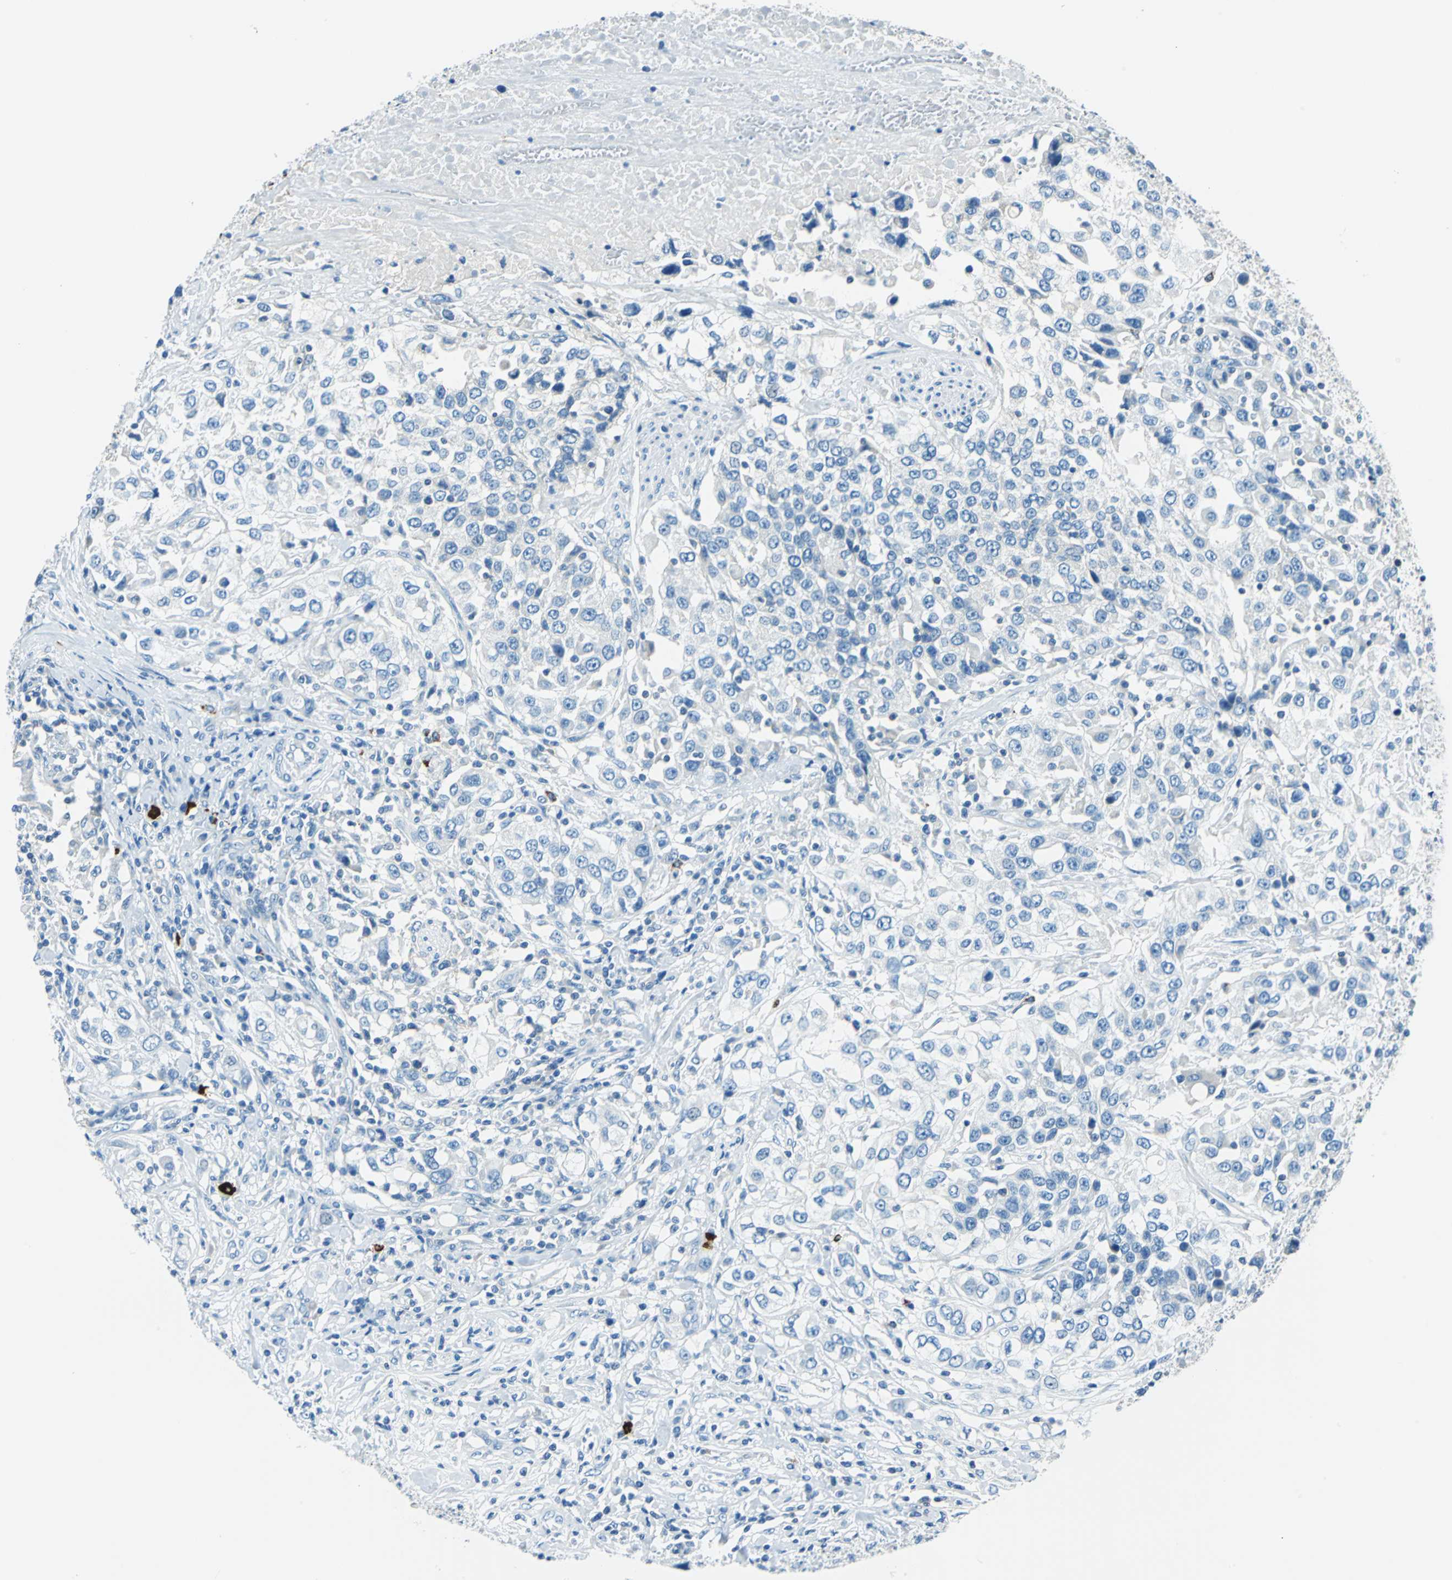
{"staining": {"intensity": "negative", "quantity": "none", "location": "none"}, "tissue": "urothelial cancer", "cell_type": "Tumor cells", "image_type": "cancer", "snomed": [{"axis": "morphology", "description": "Urothelial carcinoma, High grade"}, {"axis": "topography", "description": "Urinary bladder"}], "caption": "Immunohistochemistry photomicrograph of human high-grade urothelial carcinoma stained for a protein (brown), which reveals no staining in tumor cells. Nuclei are stained in blue.", "gene": "CPA3", "patient": {"sex": "female", "age": 80}}